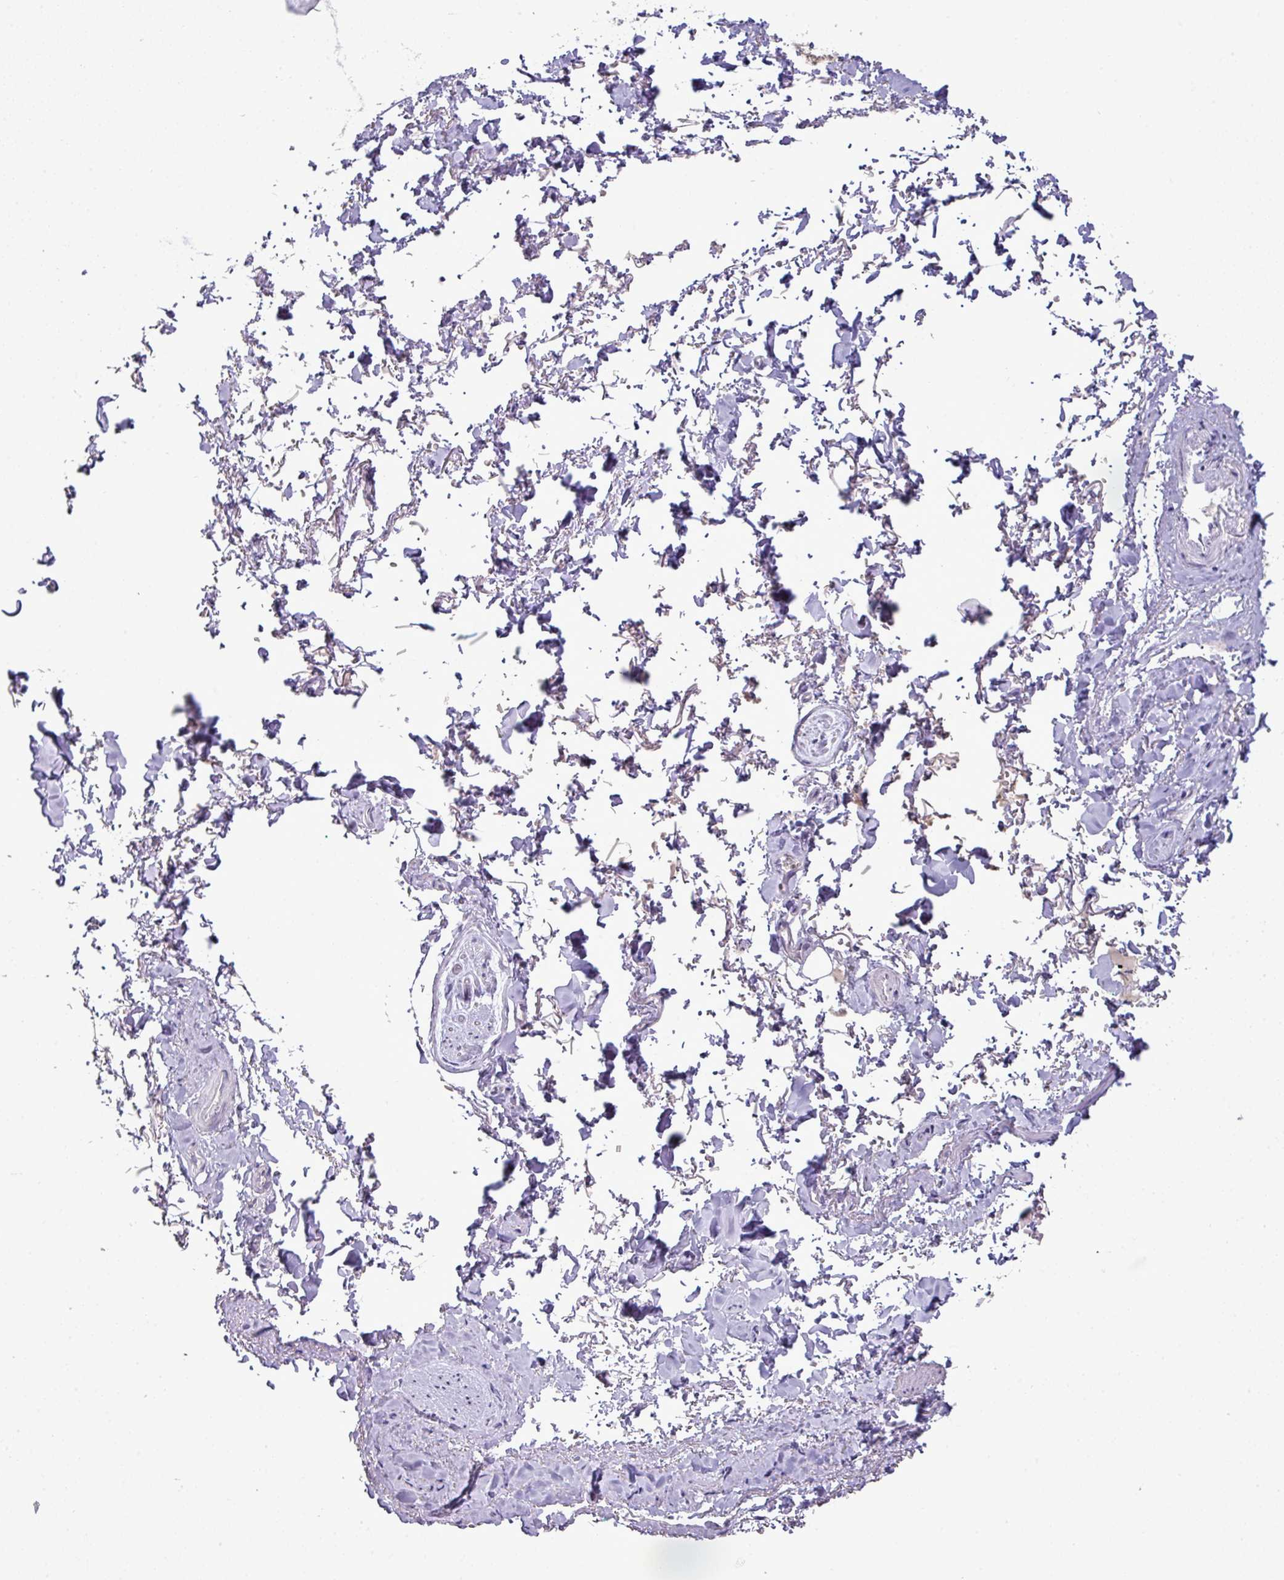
{"staining": {"intensity": "negative", "quantity": "none", "location": "none"}, "tissue": "adipose tissue", "cell_type": "Adipocytes", "image_type": "normal", "snomed": [{"axis": "morphology", "description": "Normal tissue, NOS"}, {"axis": "topography", "description": "Vulva"}, {"axis": "topography", "description": "Vagina"}, {"axis": "topography", "description": "Peripheral nerve tissue"}], "caption": "IHC of unremarkable adipose tissue displays no staining in adipocytes. (DAB (3,3'-diaminobenzidine) immunohistochemistry visualized using brightfield microscopy, high magnification).", "gene": "TRAPPC1", "patient": {"sex": "female", "age": 66}}